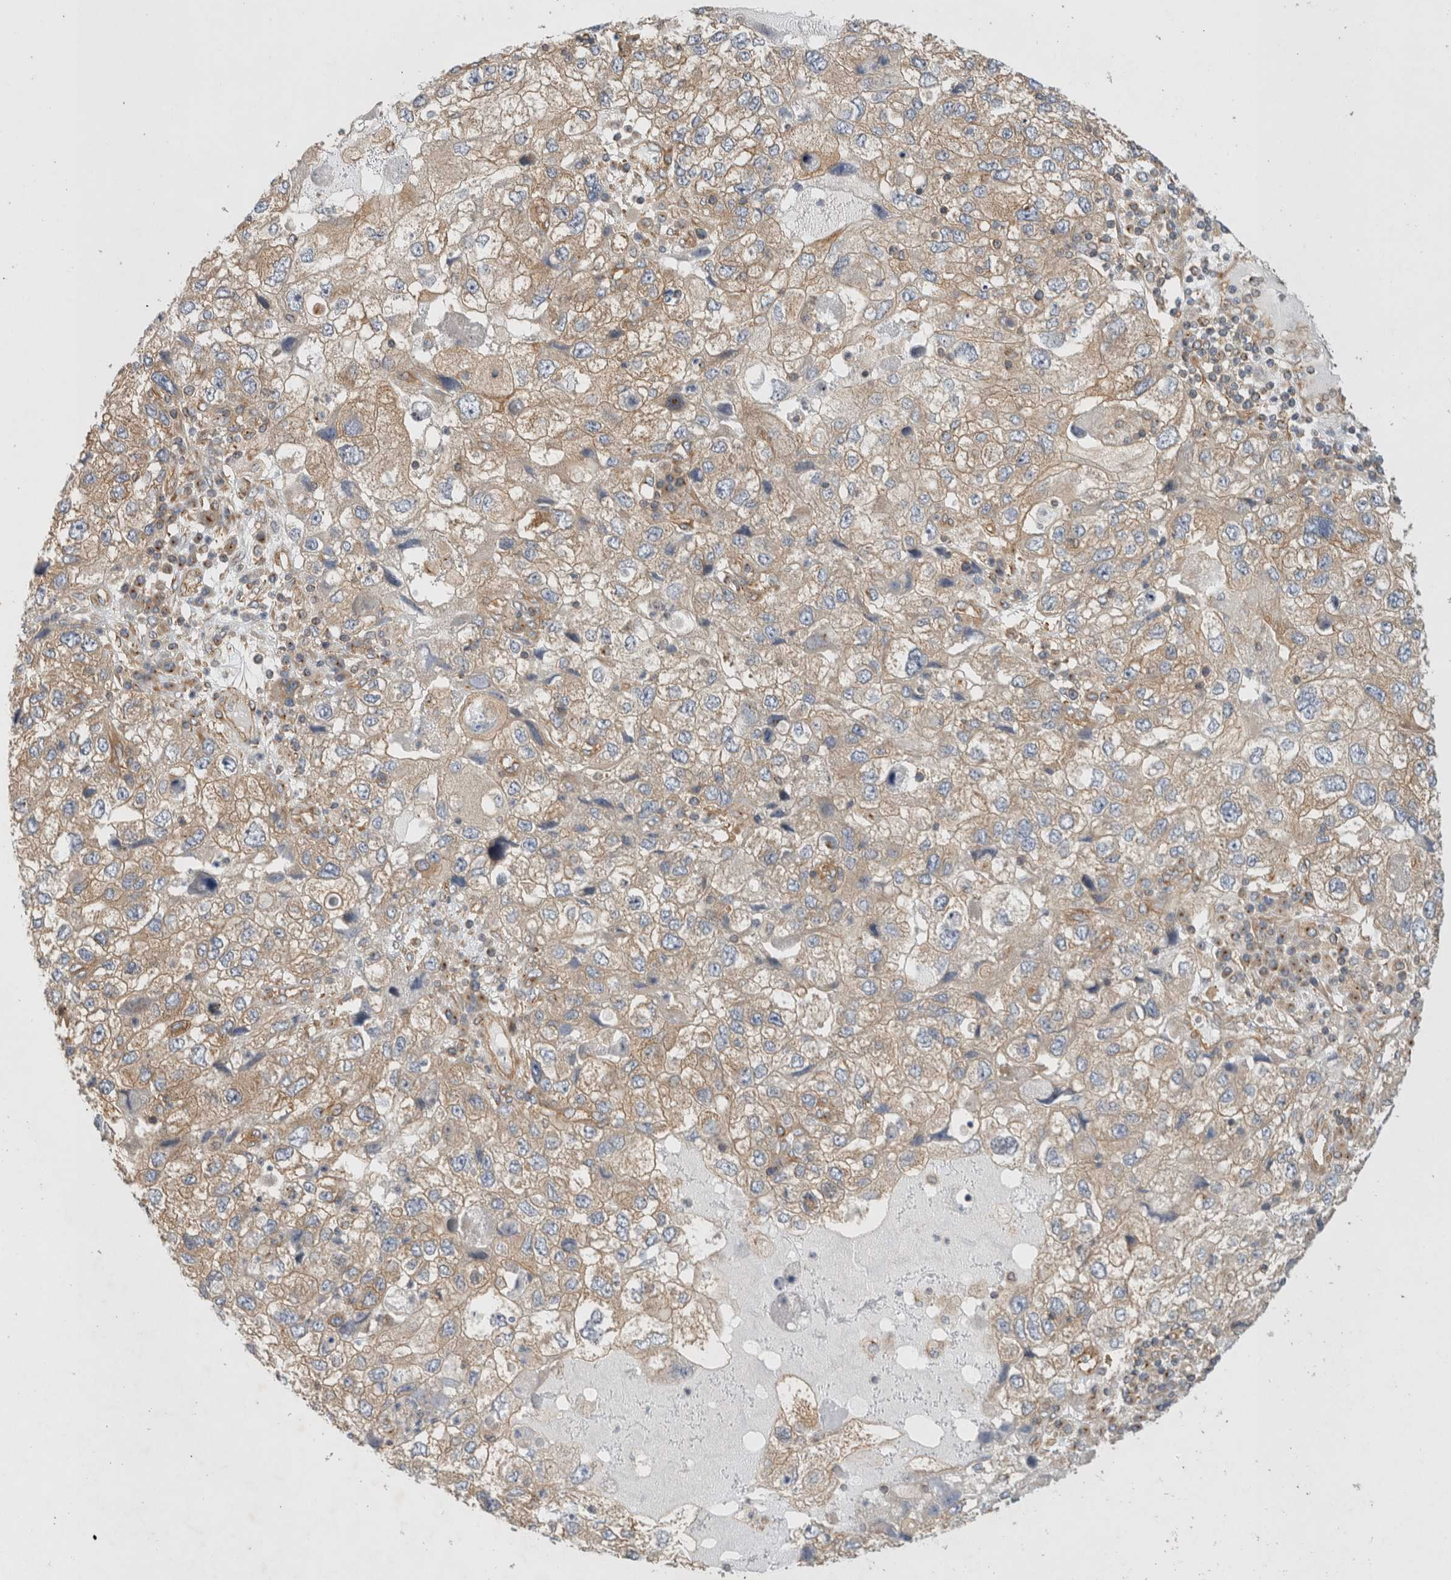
{"staining": {"intensity": "weak", "quantity": ">75%", "location": "cytoplasmic/membranous"}, "tissue": "endometrial cancer", "cell_type": "Tumor cells", "image_type": "cancer", "snomed": [{"axis": "morphology", "description": "Adenocarcinoma, NOS"}, {"axis": "topography", "description": "Endometrium"}], "caption": "A brown stain highlights weak cytoplasmic/membranous expression of a protein in human endometrial adenocarcinoma tumor cells.", "gene": "GPR150", "patient": {"sex": "female", "age": 49}}